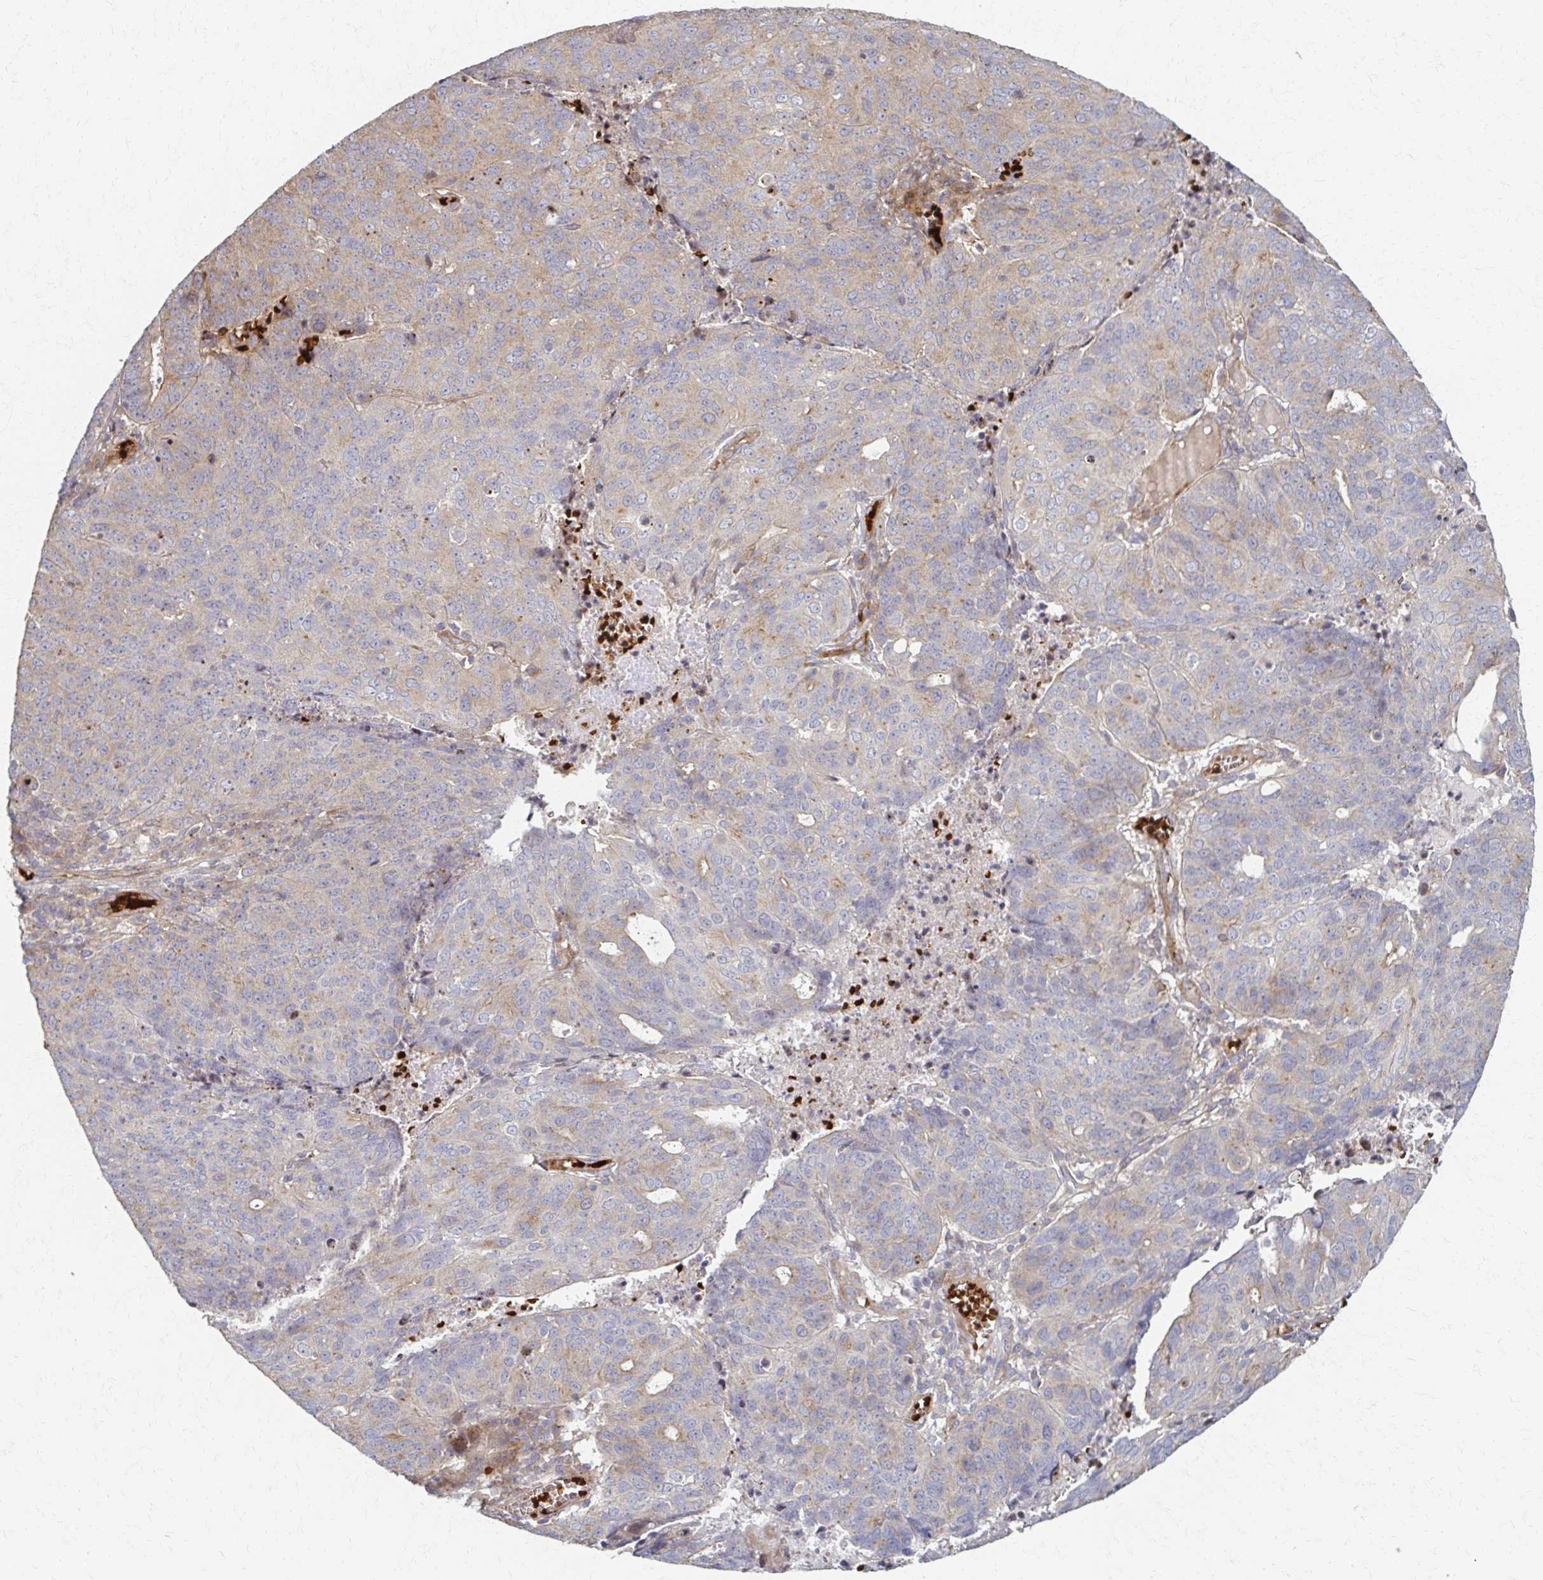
{"staining": {"intensity": "weak", "quantity": "25%-75%", "location": "cytoplasmic/membranous"}, "tissue": "endometrial cancer", "cell_type": "Tumor cells", "image_type": "cancer", "snomed": [{"axis": "morphology", "description": "Adenocarcinoma, NOS"}, {"axis": "topography", "description": "Endometrium"}], "caption": "A high-resolution micrograph shows immunohistochemistry staining of endometrial cancer (adenocarcinoma), which displays weak cytoplasmic/membranous staining in about 25%-75% of tumor cells. Immunohistochemistry (ihc) stains the protein of interest in brown and the nuclei are stained blue.", "gene": "SKA2", "patient": {"sex": "female", "age": 82}}